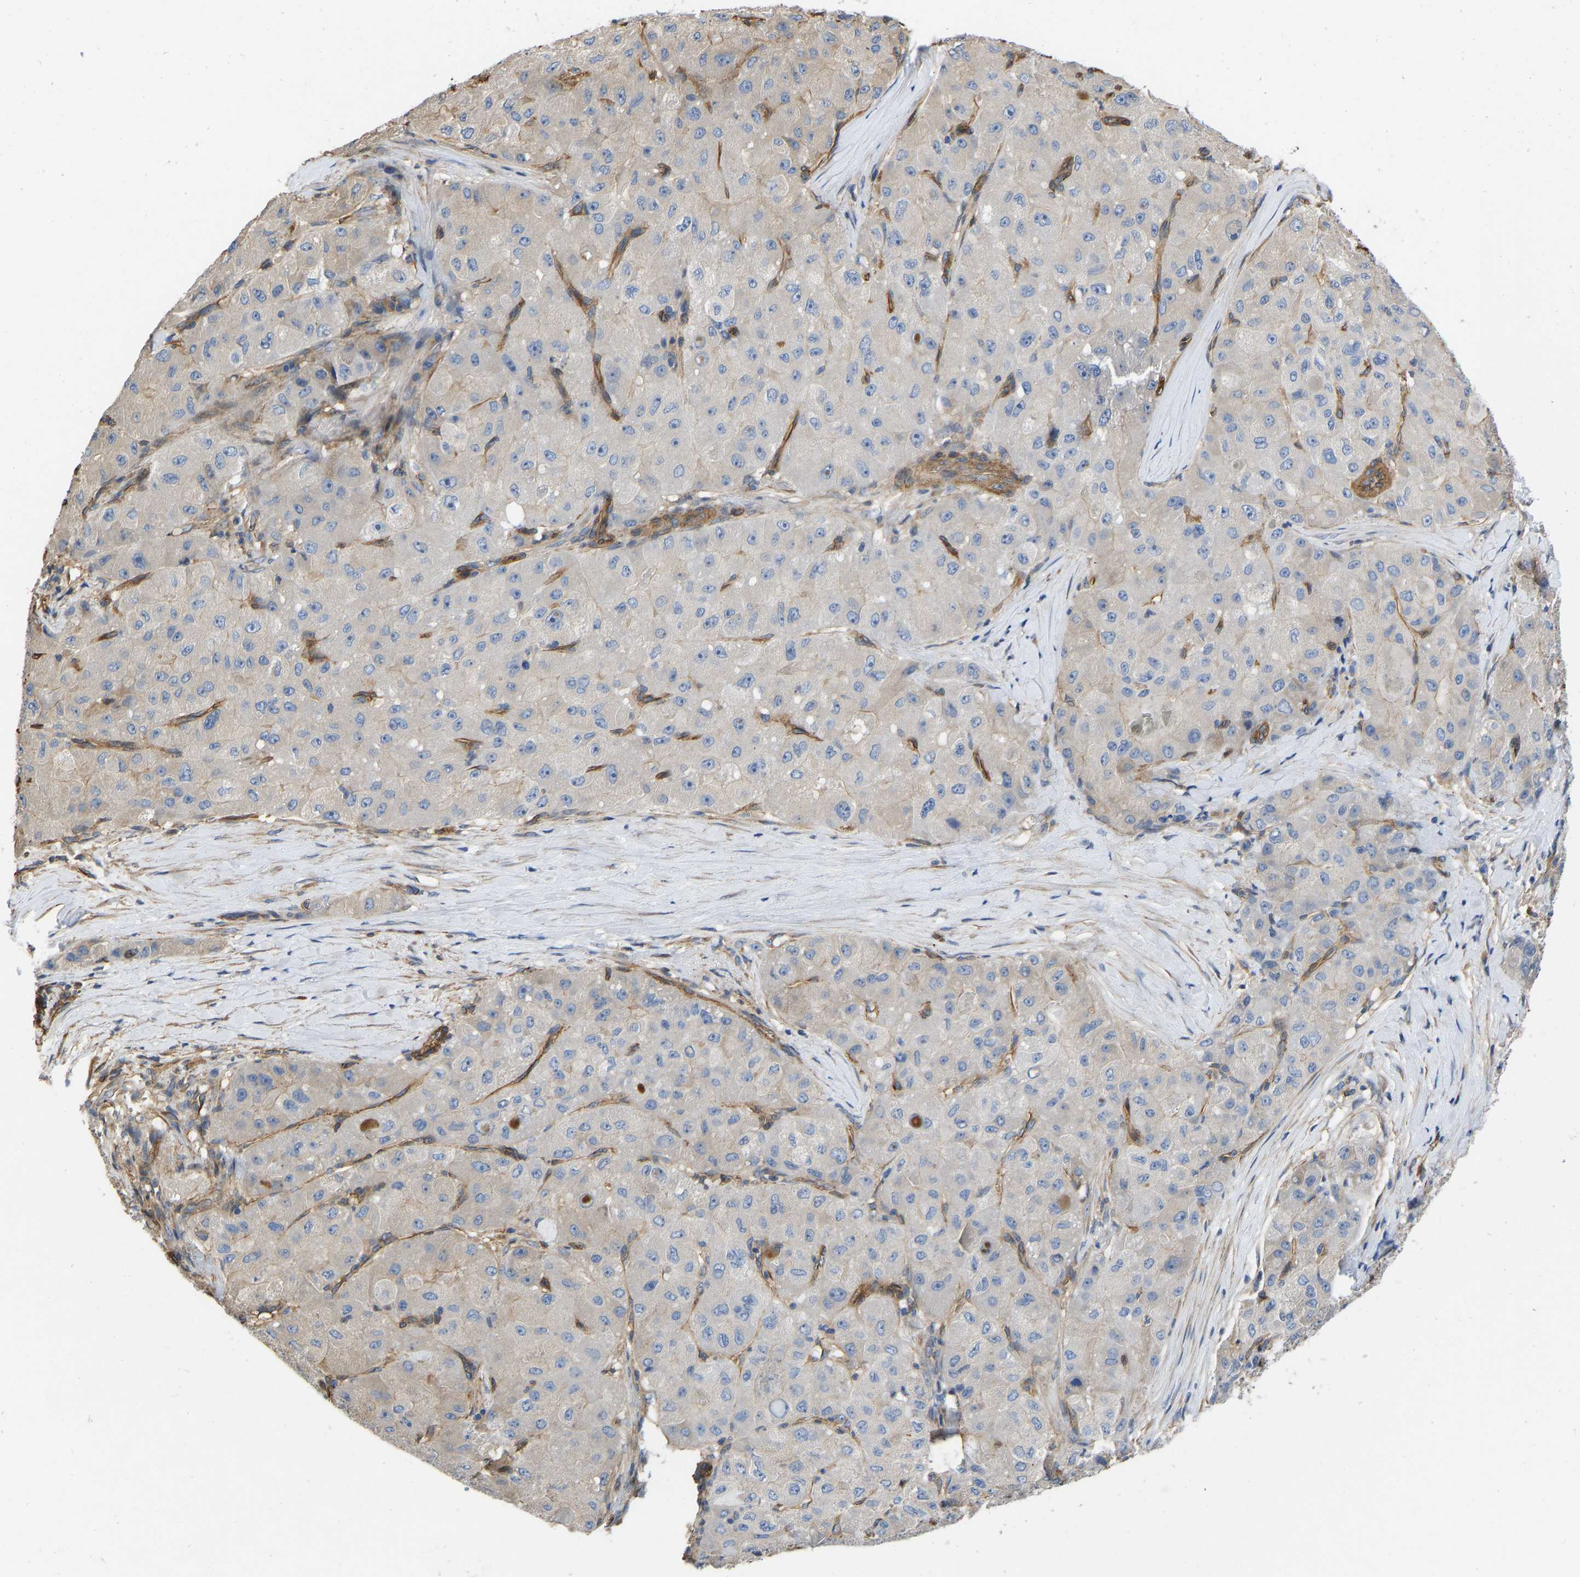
{"staining": {"intensity": "negative", "quantity": "none", "location": "none"}, "tissue": "liver cancer", "cell_type": "Tumor cells", "image_type": "cancer", "snomed": [{"axis": "morphology", "description": "Carcinoma, Hepatocellular, NOS"}, {"axis": "topography", "description": "Liver"}], "caption": "Liver cancer (hepatocellular carcinoma) stained for a protein using immunohistochemistry displays no expression tumor cells.", "gene": "ELMO2", "patient": {"sex": "male", "age": 80}}